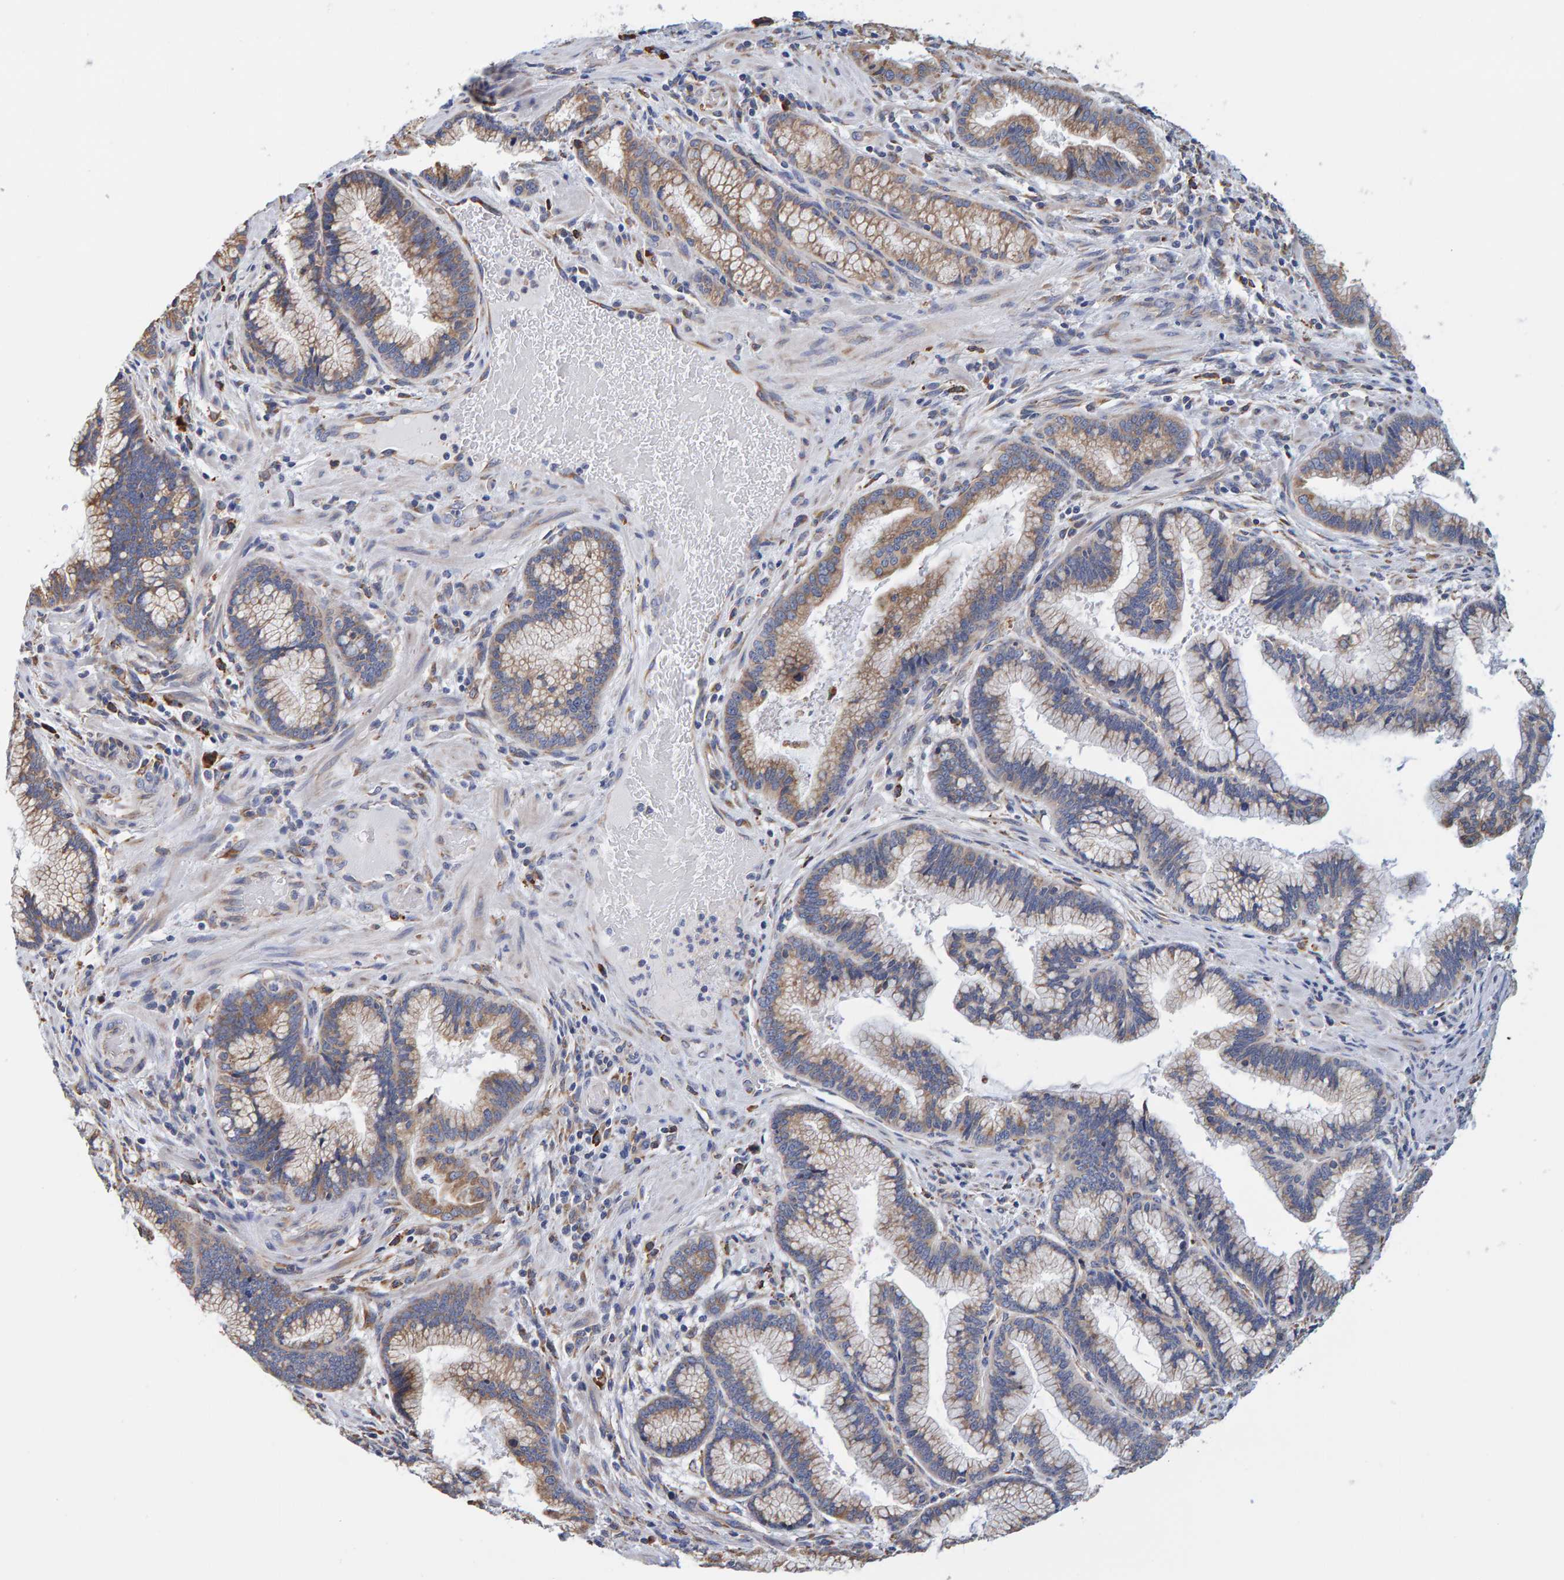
{"staining": {"intensity": "moderate", "quantity": "25%-75%", "location": "cytoplasmic/membranous"}, "tissue": "pancreatic cancer", "cell_type": "Tumor cells", "image_type": "cancer", "snomed": [{"axis": "morphology", "description": "Adenocarcinoma, NOS"}, {"axis": "topography", "description": "Pancreas"}], "caption": "High-magnification brightfield microscopy of pancreatic cancer (adenocarcinoma) stained with DAB (3,3'-diaminobenzidine) (brown) and counterstained with hematoxylin (blue). tumor cells exhibit moderate cytoplasmic/membranous staining is present in approximately25%-75% of cells.", "gene": "SGPL1", "patient": {"sex": "female", "age": 64}}